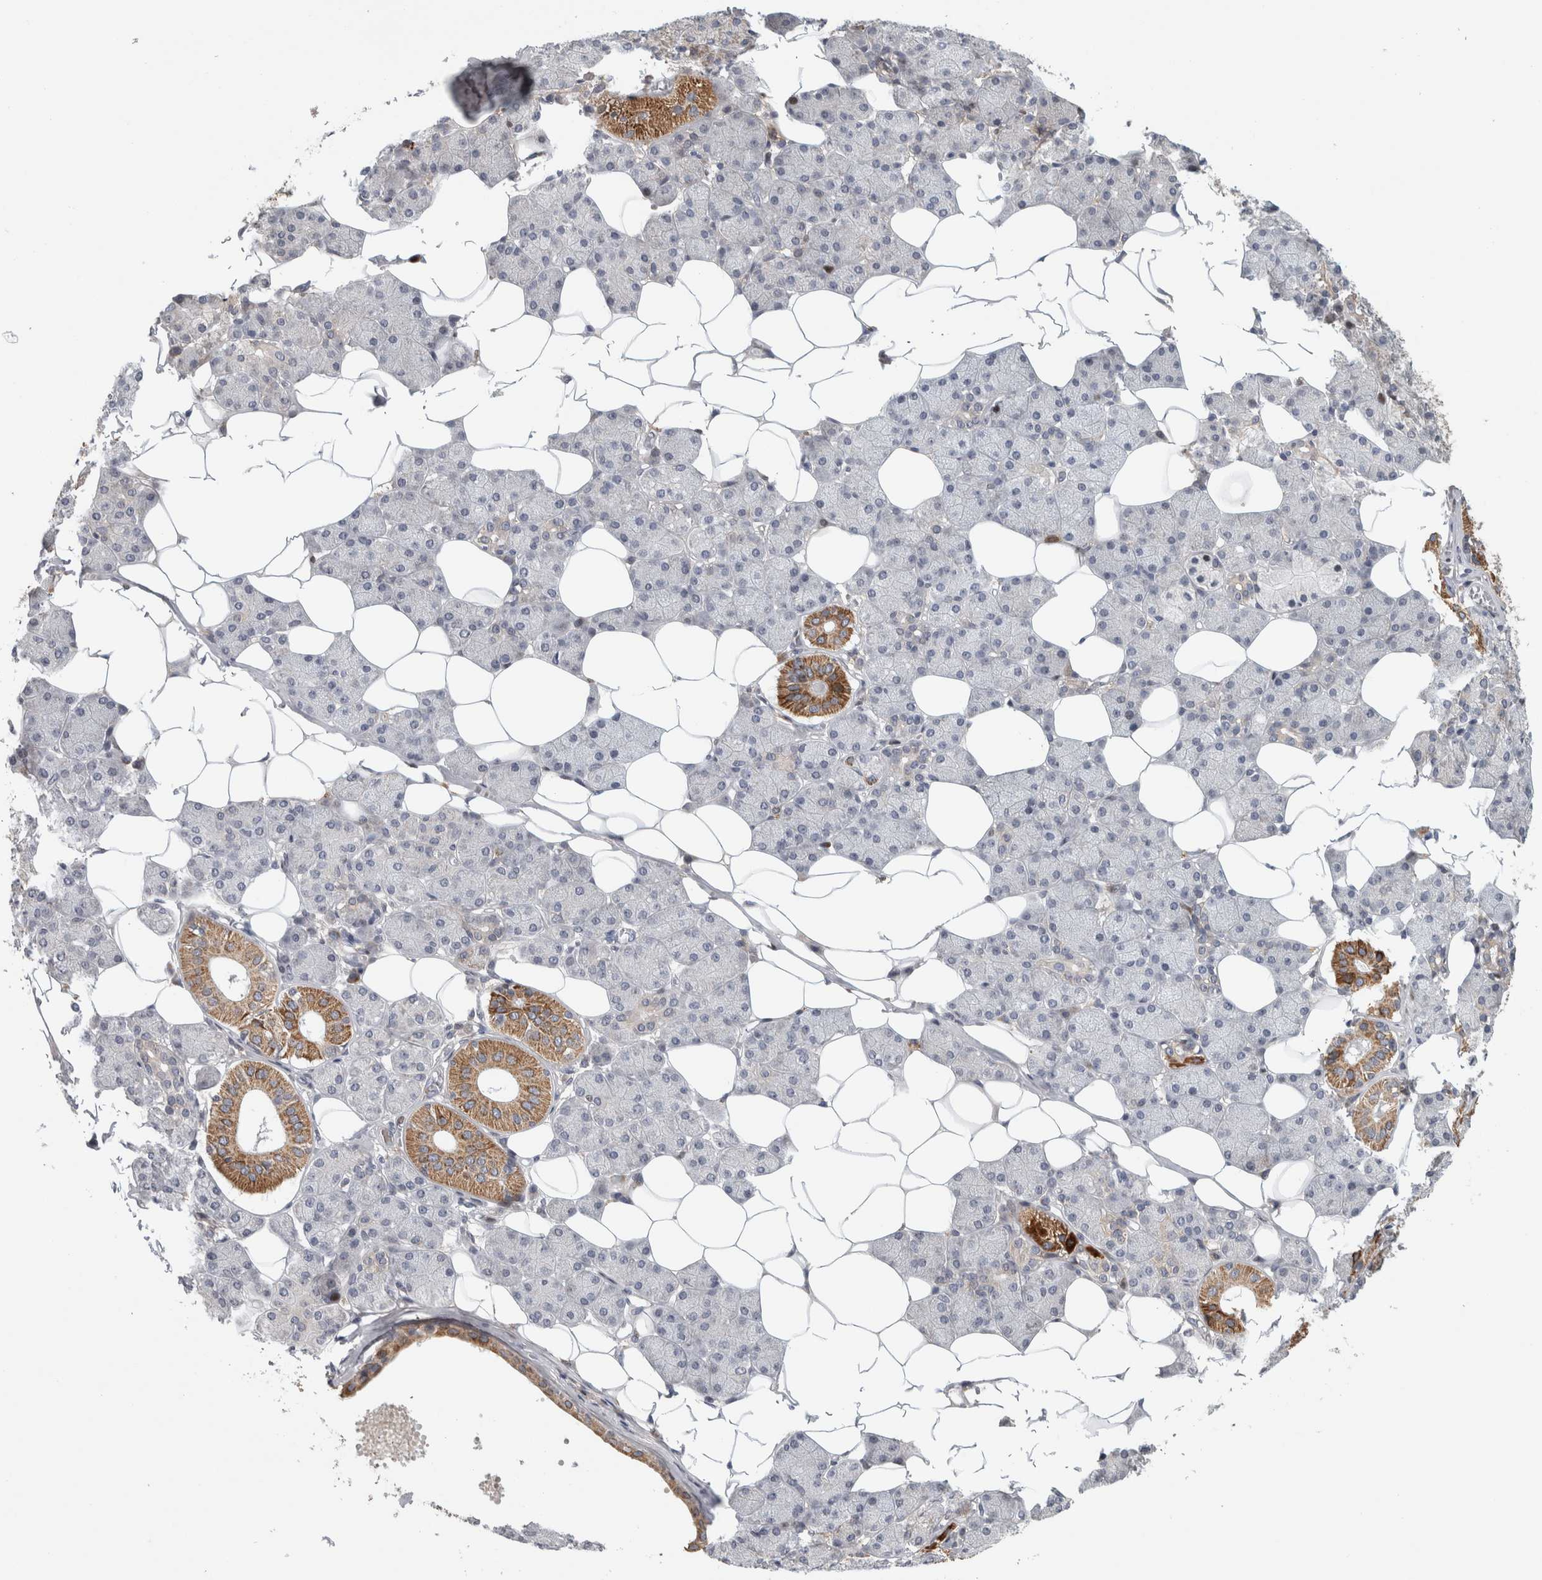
{"staining": {"intensity": "strong", "quantity": "<25%", "location": "cytoplasmic/membranous,nuclear"}, "tissue": "salivary gland", "cell_type": "Glandular cells", "image_type": "normal", "snomed": [{"axis": "morphology", "description": "Normal tissue, NOS"}, {"axis": "topography", "description": "Salivary gland"}], "caption": "Protein staining exhibits strong cytoplasmic/membranous,nuclear staining in about <25% of glandular cells in benign salivary gland. Immunohistochemistry (ihc) stains the protein in brown and the nuclei are stained blue.", "gene": "RBM48", "patient": {"sex": "female", "age": 33}}